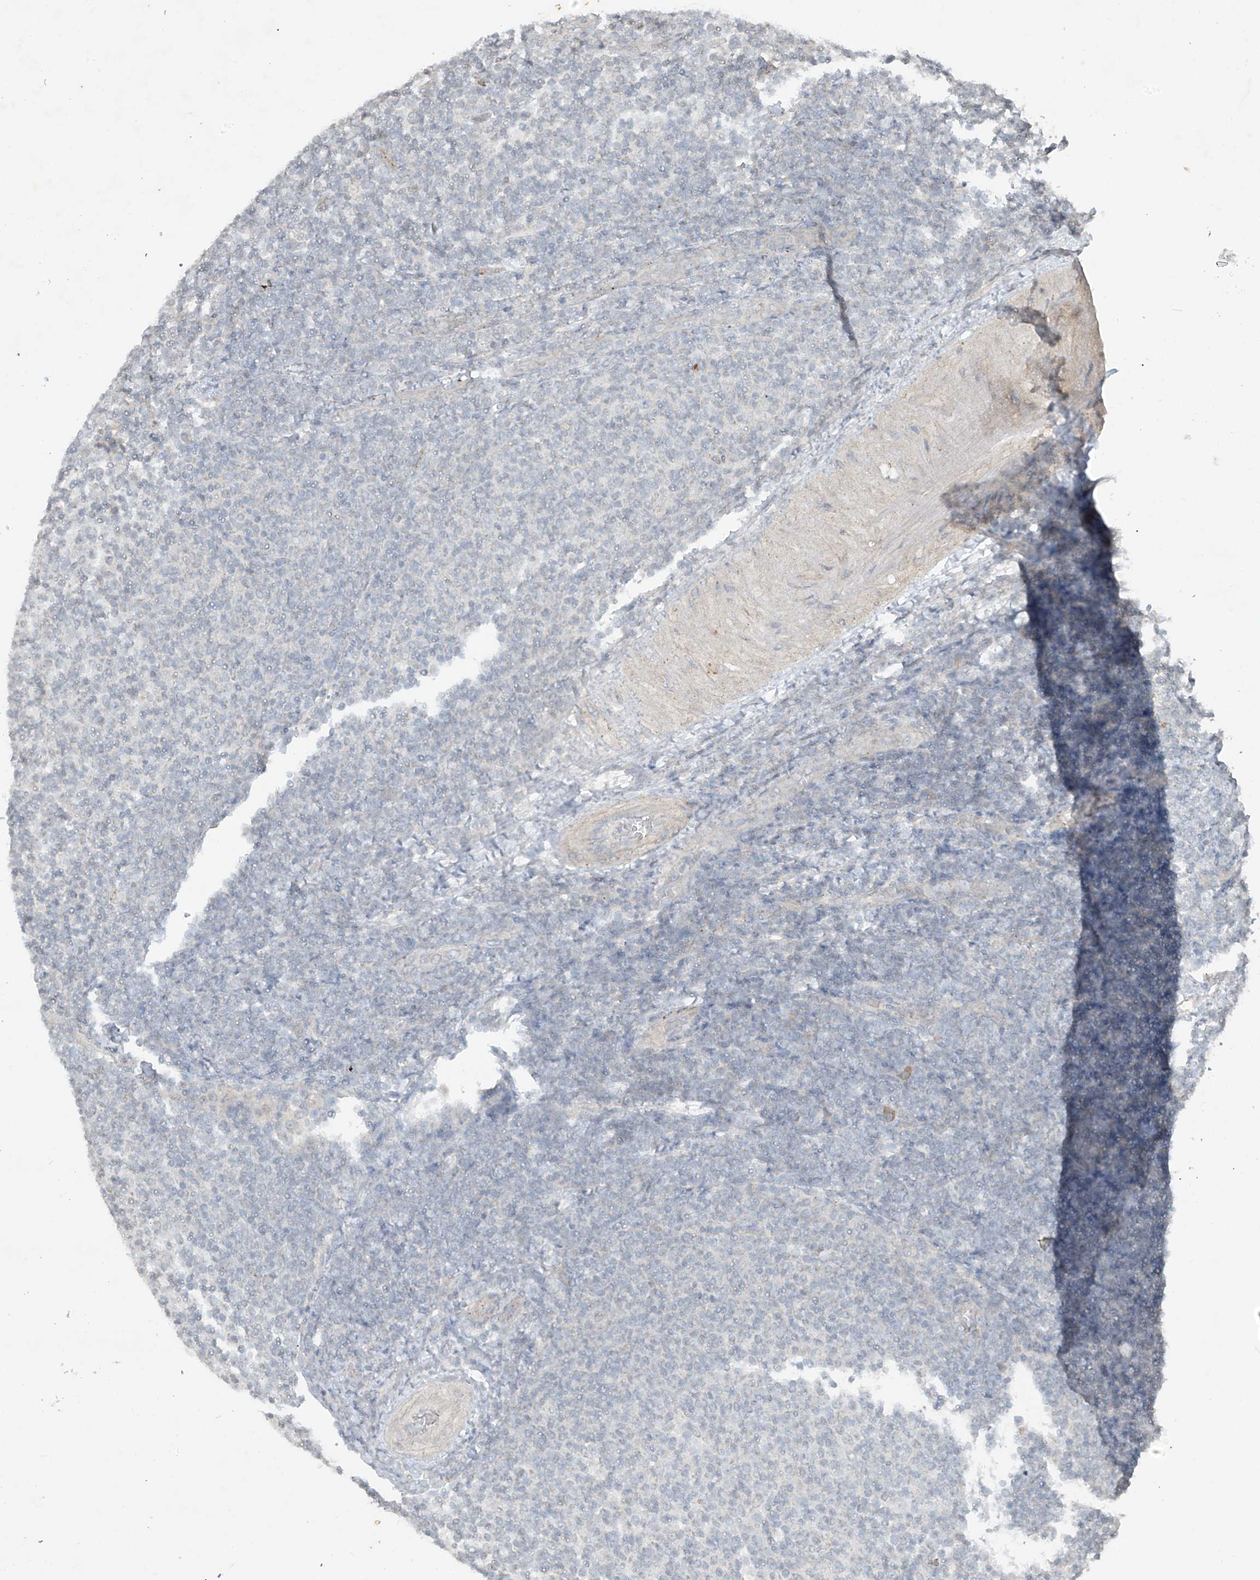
{"staining": {"intensity": "negative", "quantity": "none", "location": "none"}, "tissue": "lymphoma", "cell_type": "Tumor cells", "image_type": "cancer", "snomed": [{"axis": "morphology", "description": "Malignant lymphoma, non-Hodgkin's type, Low grade"}, {"axis": "topography", "description": "Lymph node"}], "caption": "A high-resolution image shows immunohistochemistry (IHC) staining of lymphoma, which reveals no significant staining in tumor cells. The staining was performed using DAB to visualize the protein expression in brown, while the nuclei were stained in blue with hematoxylin (Magnification: 20x).", "gene": "DGKQ", "patient": {"sex": "male", "age": 66}}